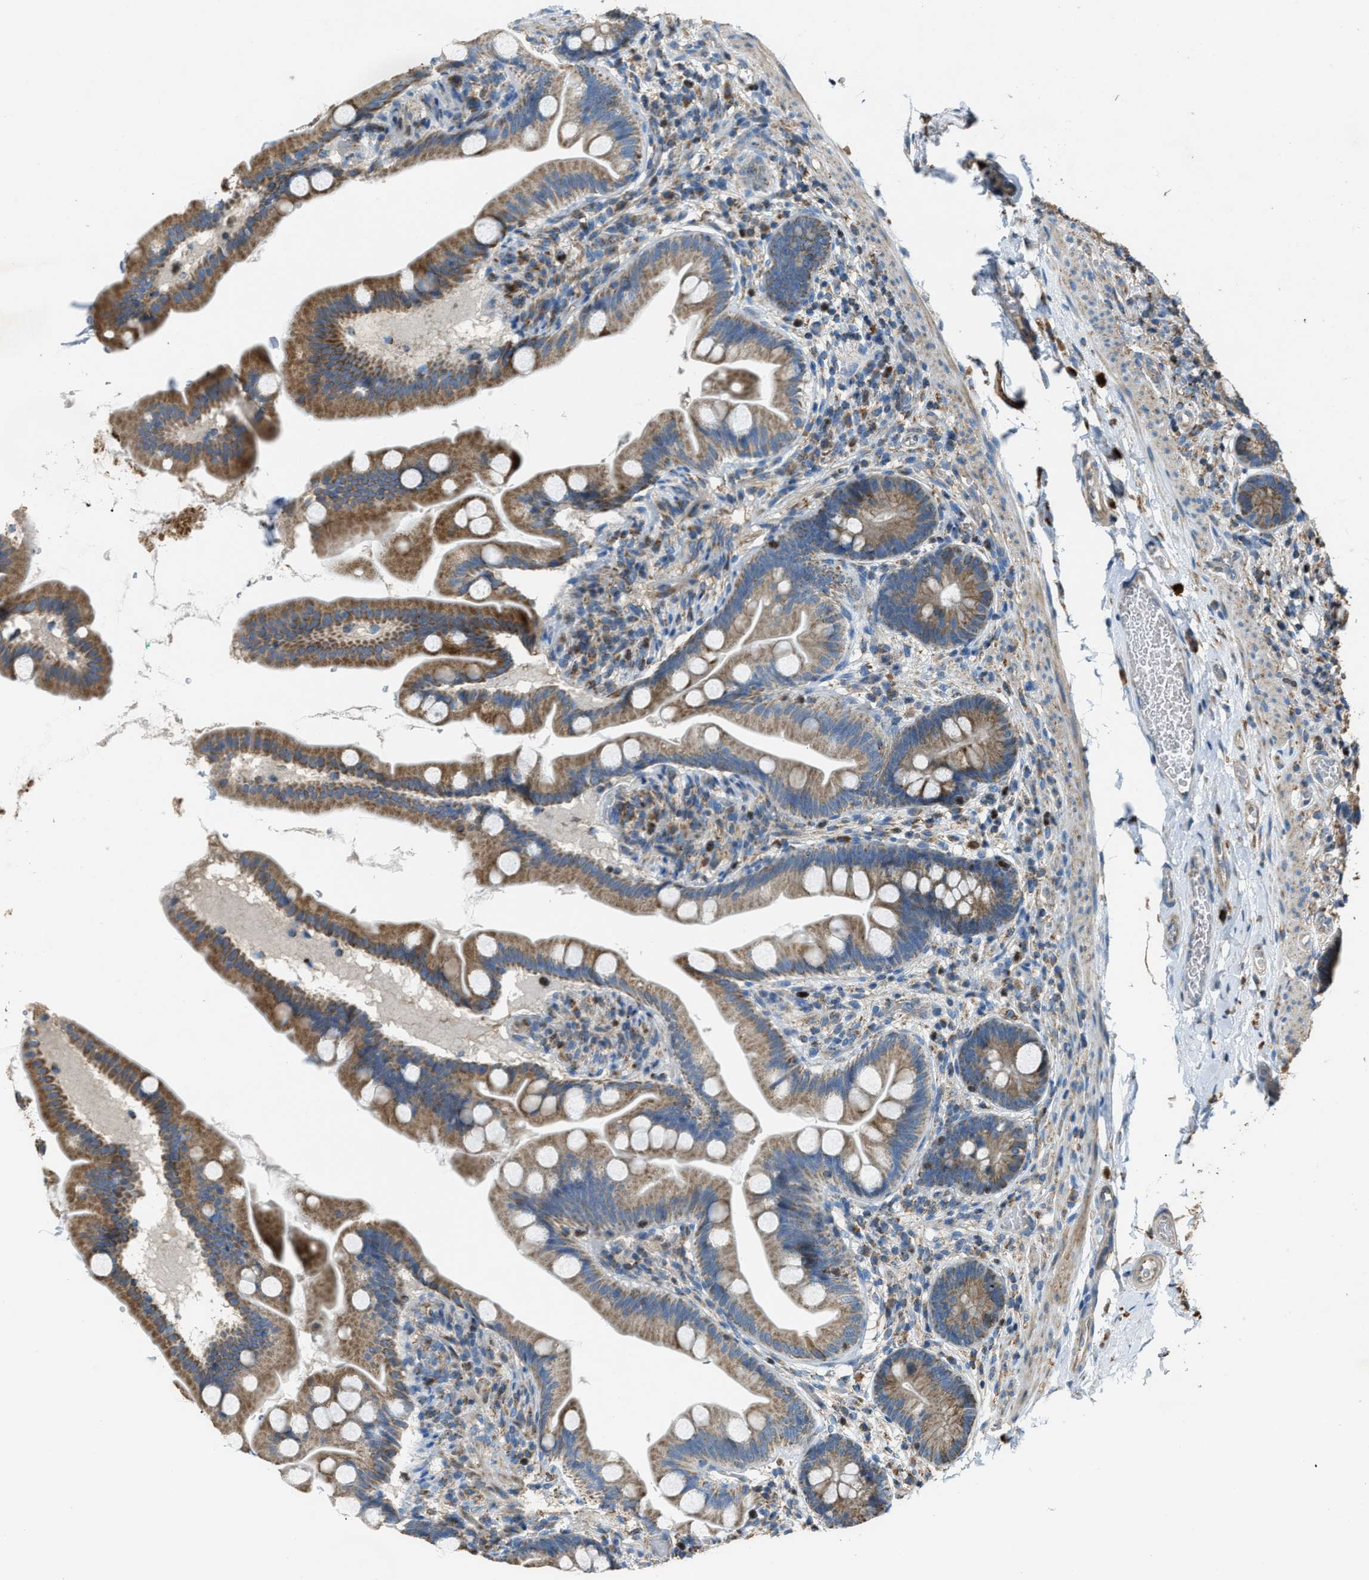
{"staining": {"intensity": "moderate", "quantity": ">75%", "location": "cytoplasmic/membranous"}, "tissue": "small intestine", "cell_type": "Glandular cells", "image_type": "normal", "snomed": [{"axis": "morphology", "description": "Normal tissue, NOS"}, {"axis": "topography", "description": "Small intestine"}], "caption": "An immunohistochemistry (IHC) photomicrograph of unremarkable tissue is shown. Protein staining in brown shows moderate cytoplasmic/membranous positivity in small intestine within glandular cells. (brown staining indicates protein expression, while blue staining denotes nuclei).", "gene": "SLC25A11", "patient": {"sex": "female", "age": 56}}